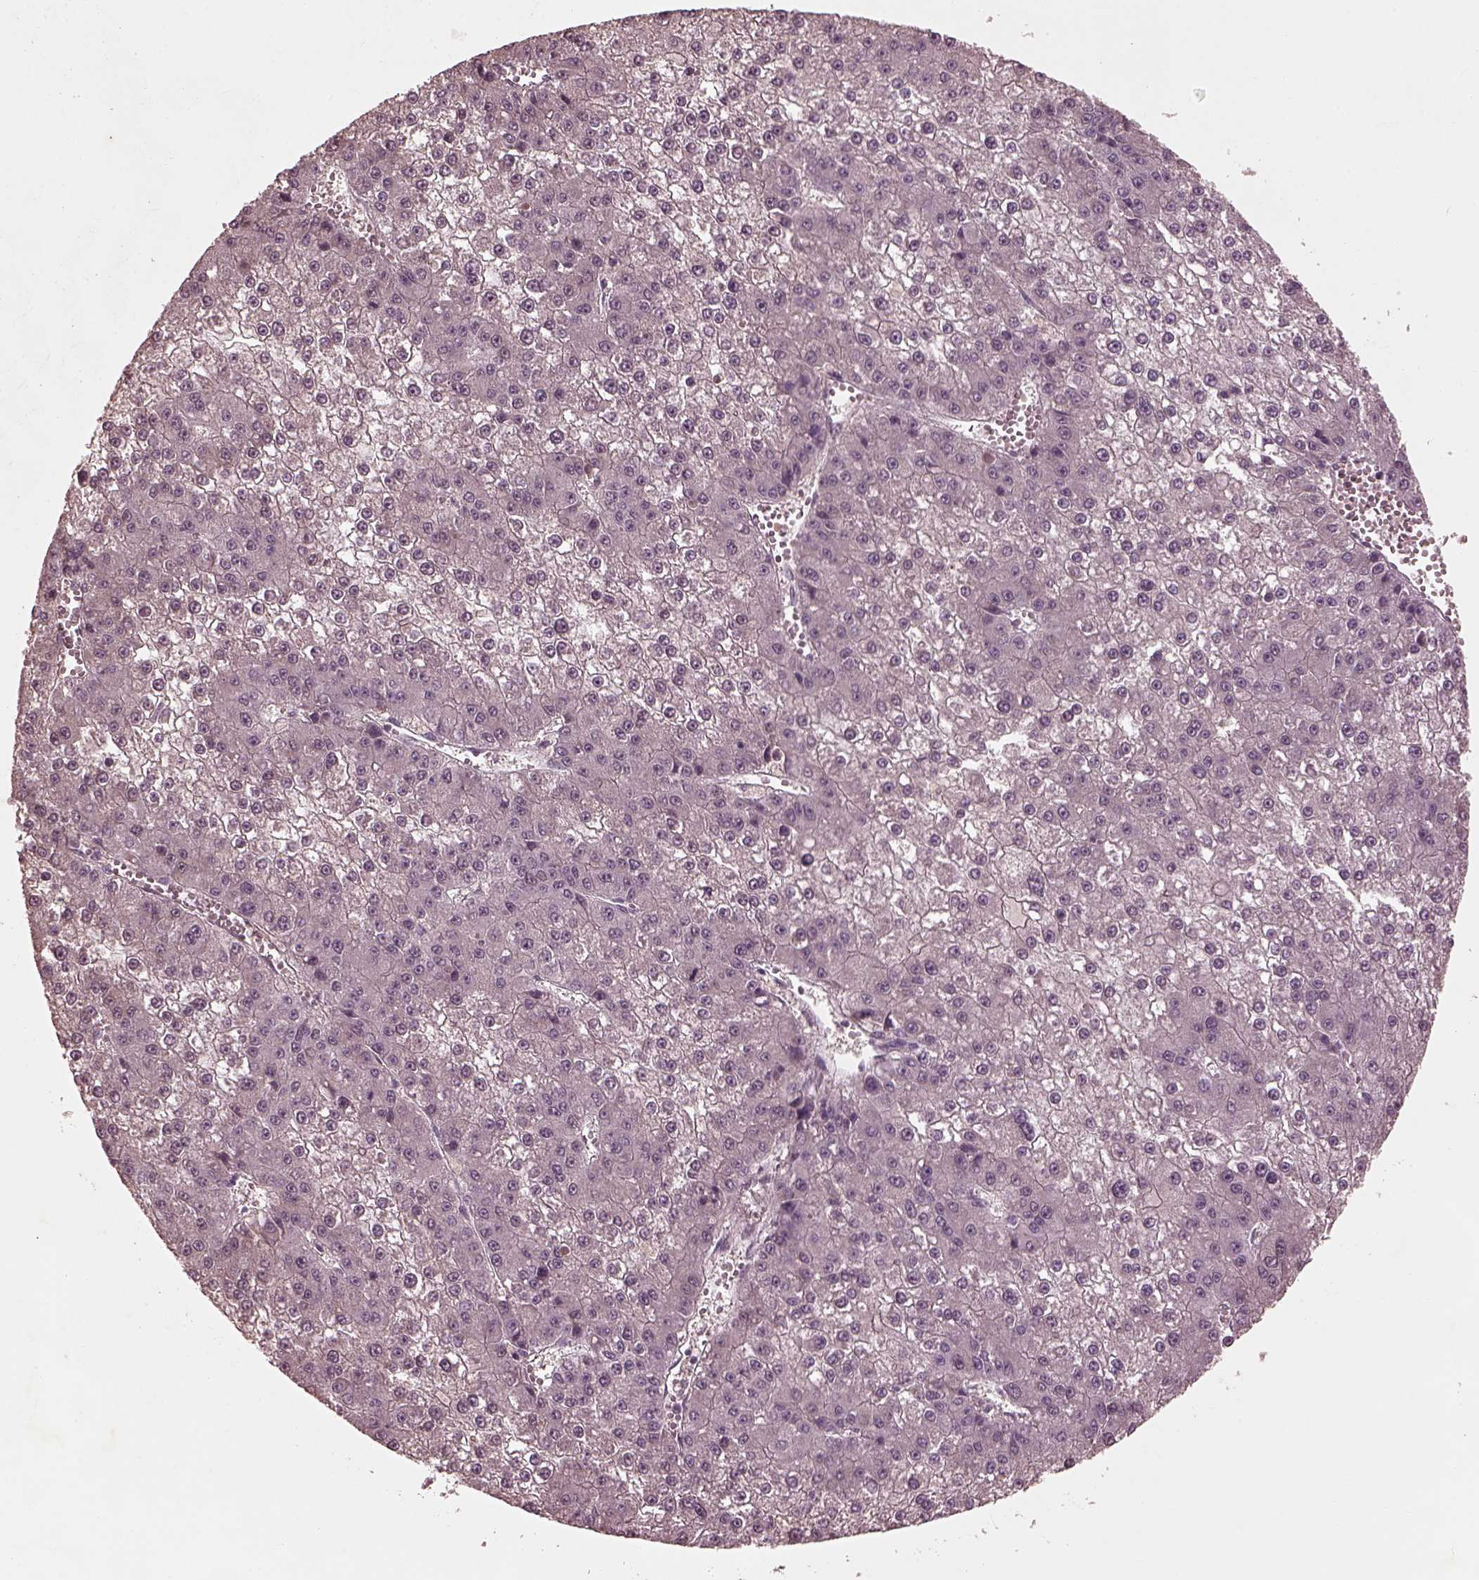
{"staining": {"intensity": "negative", "quantity": "none", "location": "none"}, "tissue": "liver cancer", "cell_type": "Tumor cells", "image_type": "cancer", "snomed": [{"axis": "morphology", "description": "Carcinoma, Hepatocellular, NOS"}, {"axis": "topography", "description": "Liver"}], "caption": "Immunohistochemistry histopathology image of liver cancer (hepatocellular carcinoma) stained for a protein (brown), which reveals no expression in tumor cells.", "gene": "FRRS1L", "patient": {"sex": "female", "age": 73}}